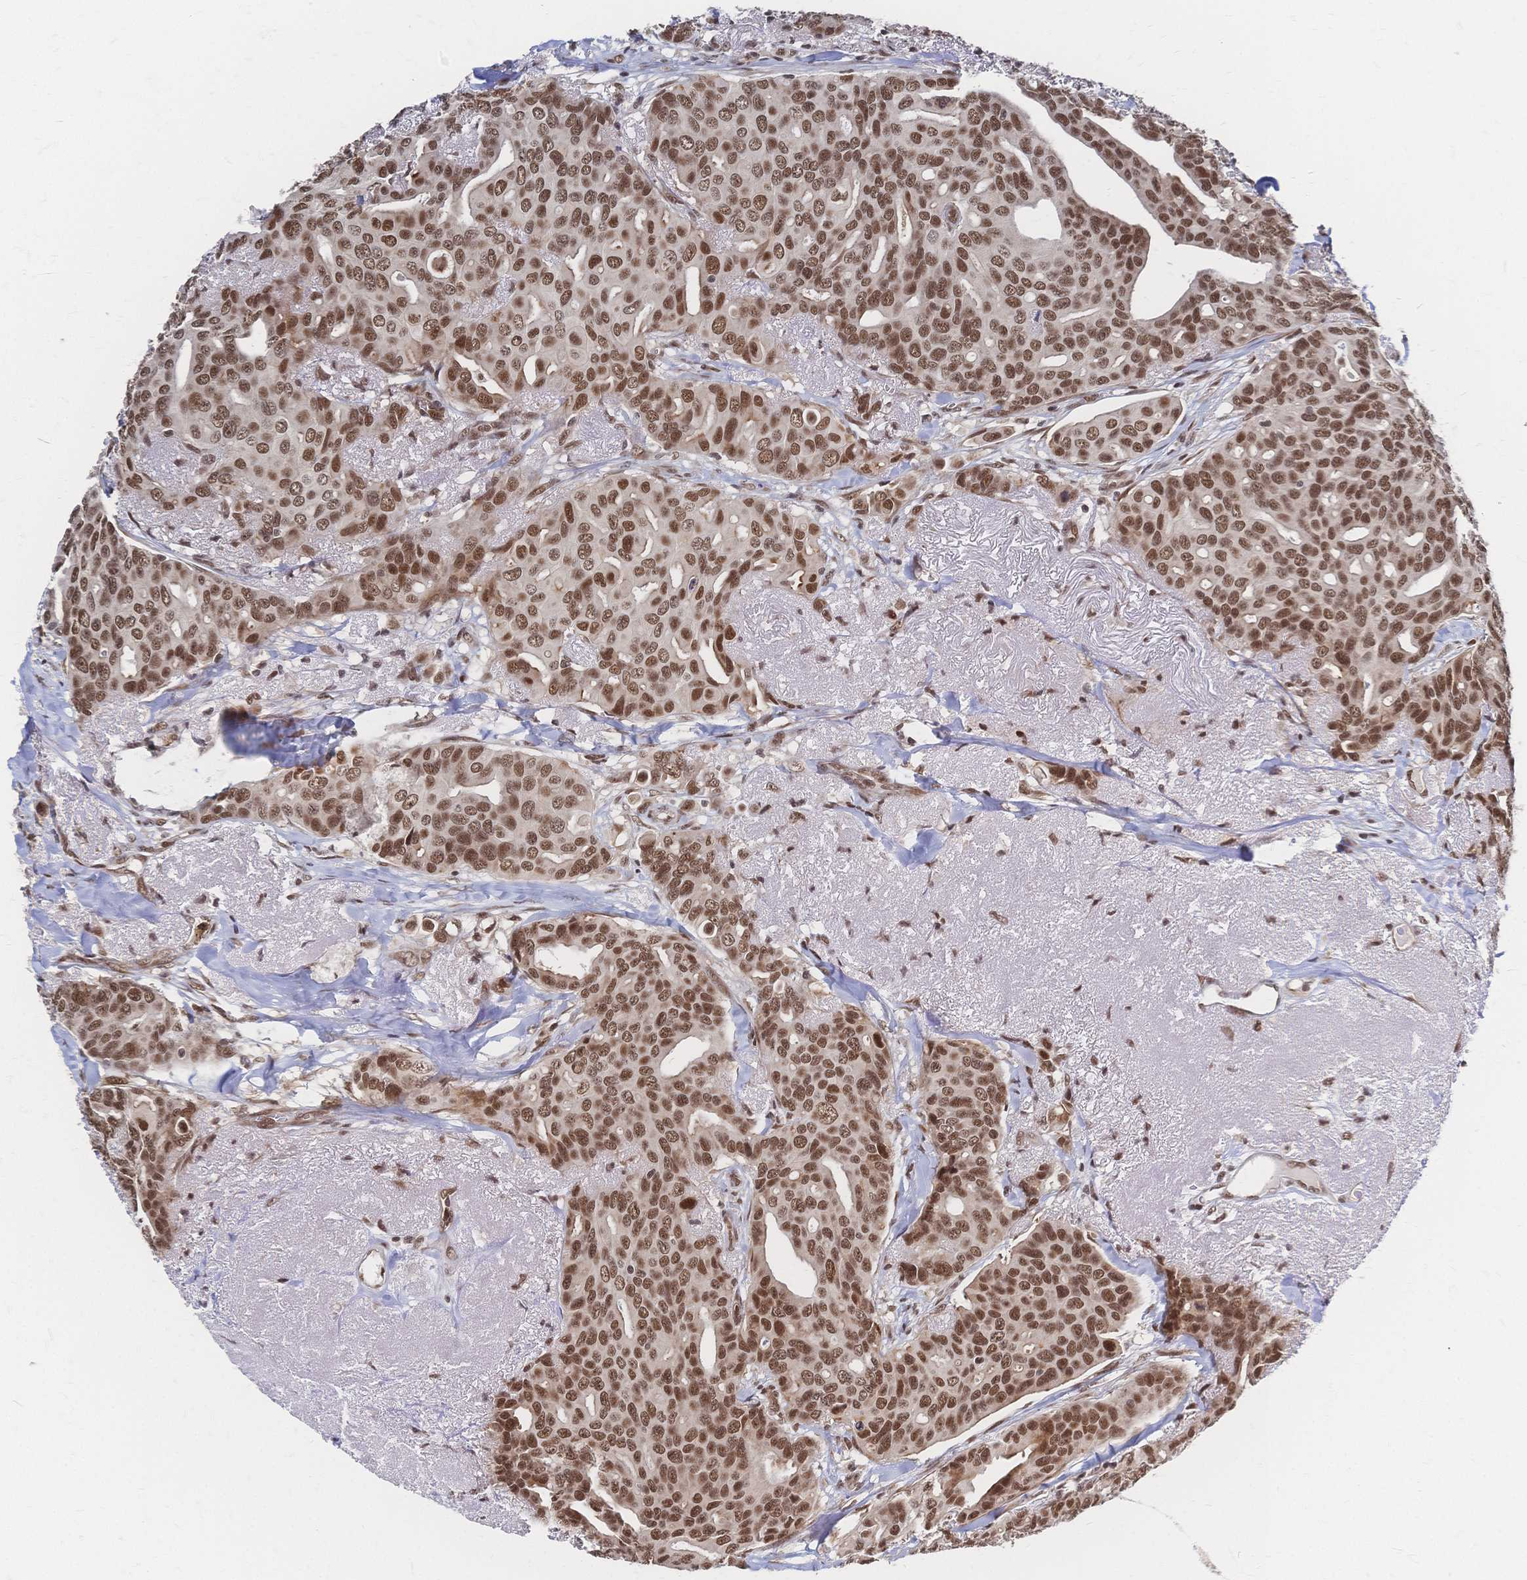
{"staining": {"intensity": "moderate", "quantity": ">75%", "location": "nuclear"}, "tissue": "breast cancer", "cell_type": "Tumor cells", "image_type": "cancer", "snomed": [{"axis": "morphology", "description": "Duct carcinoma"}, {"axis": "topography", "description": "Breast"}], "caption": "Immunohistochemistry histopathology image of human infiltrating ductal carcinoma (breast) stained for a protein (brown), which shows medium levels of moderate nuclear expression in approximately >75% of tumor cells.", "gene": "NELFA", "patient": {"sex": "female", "age": 54}}